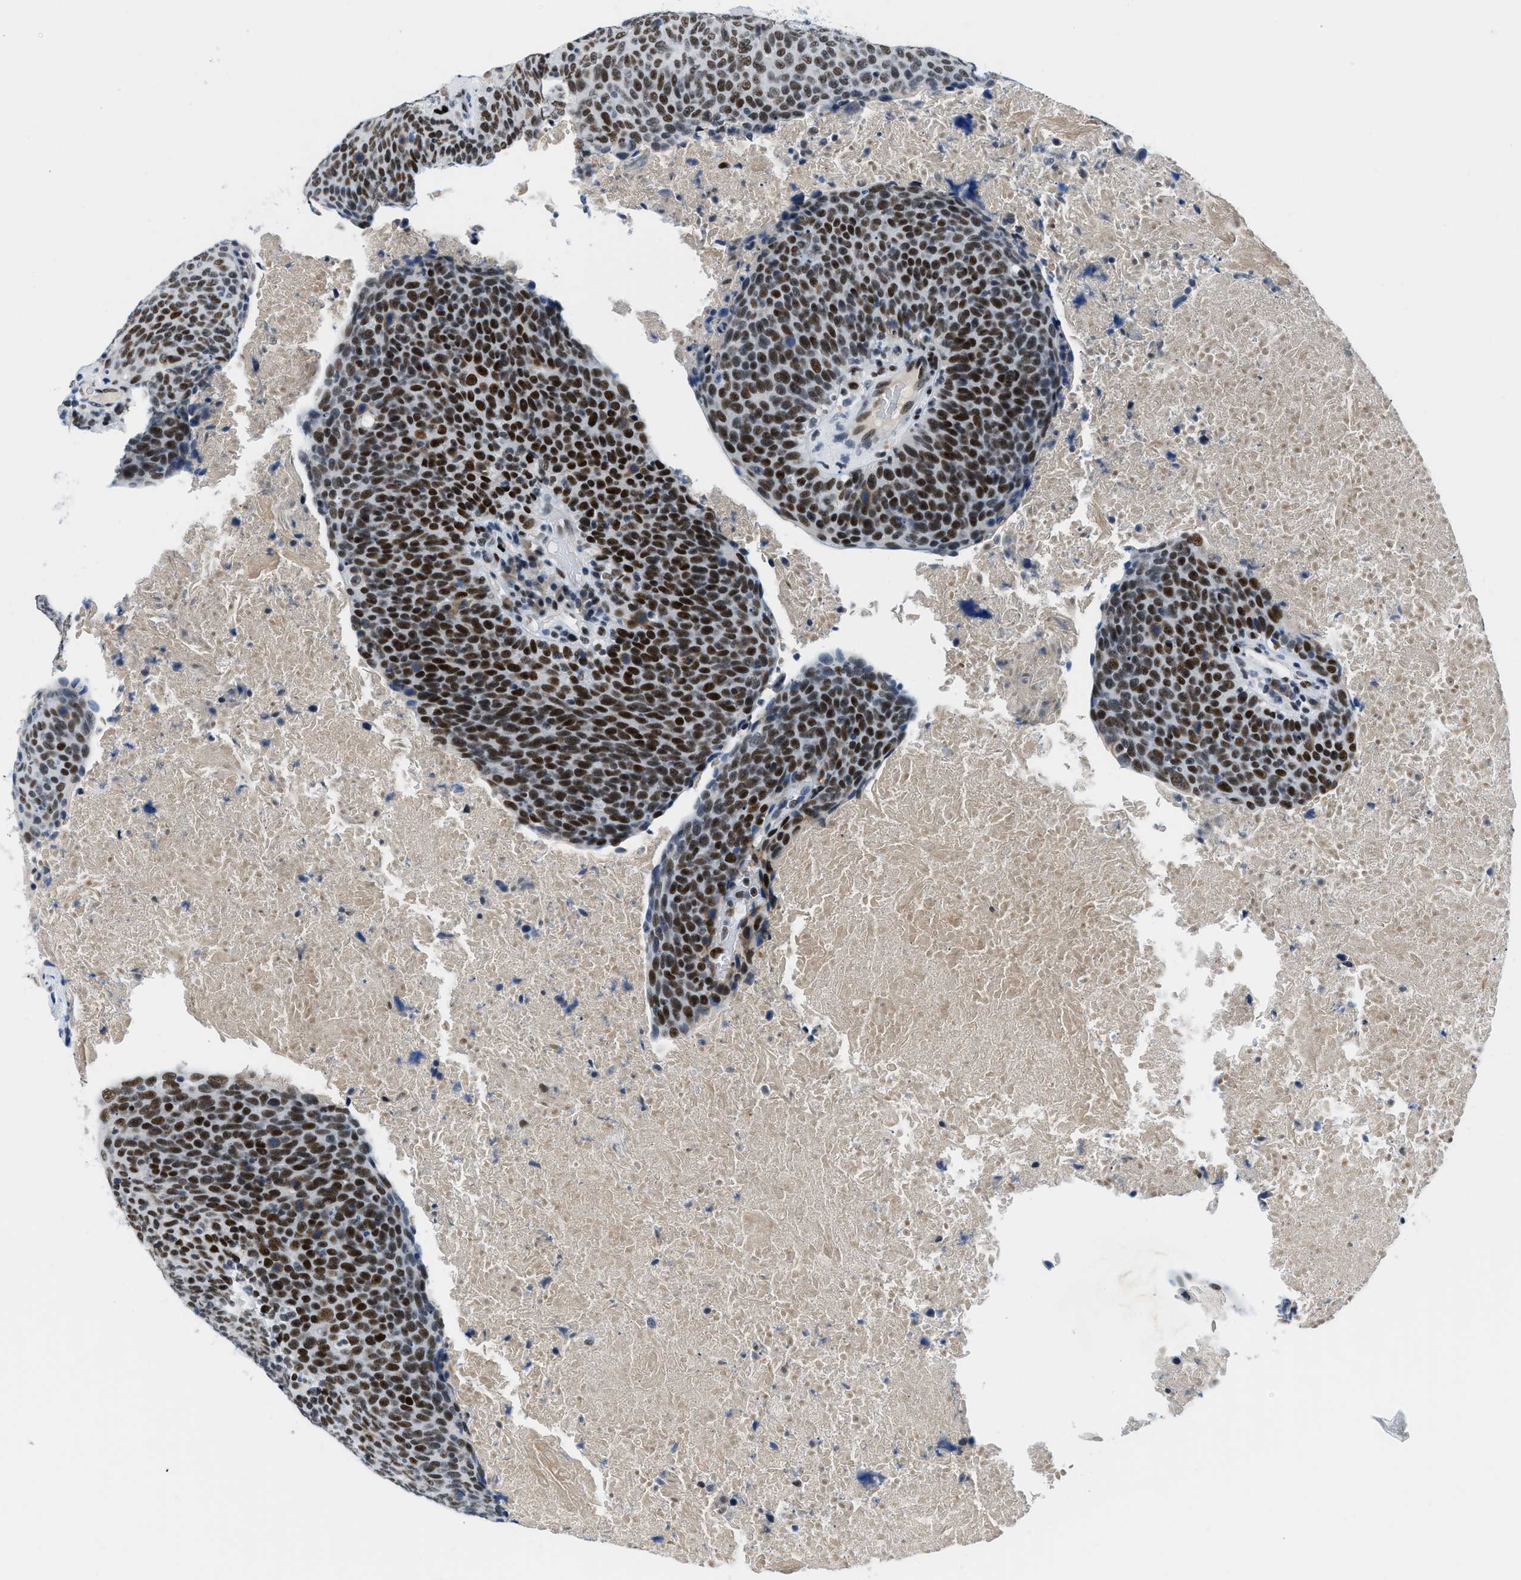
{"staining": {"intensity": "strong", "quantity": ">75%", "location": "nuclear"}, "tissue": "head and neck cancer", "cell_type": "Tumor cells", "image_type": "cancer", "snomed": [{"axis": "morphology", "description": "Squamous cell carcinoma, NOS"}, {"axis": "morphology", "description": "Squamous cell carcinoma, metastatic, NOS"}, {"axis": "topography", "description": "Lymph node"}, {"axis": "topography", "description": "Head-Neck"}], "caption": "A high-resolution photomicrograph shows immunohistochemistry (IHC) staining of metastatic squamous cell carcinoma (head and neck), which demonstrates strong nuclear positivity in about >75% of tumor cells.", "gene": "SMARCAD1", "patient": {"sex": "male", "age": 62}}